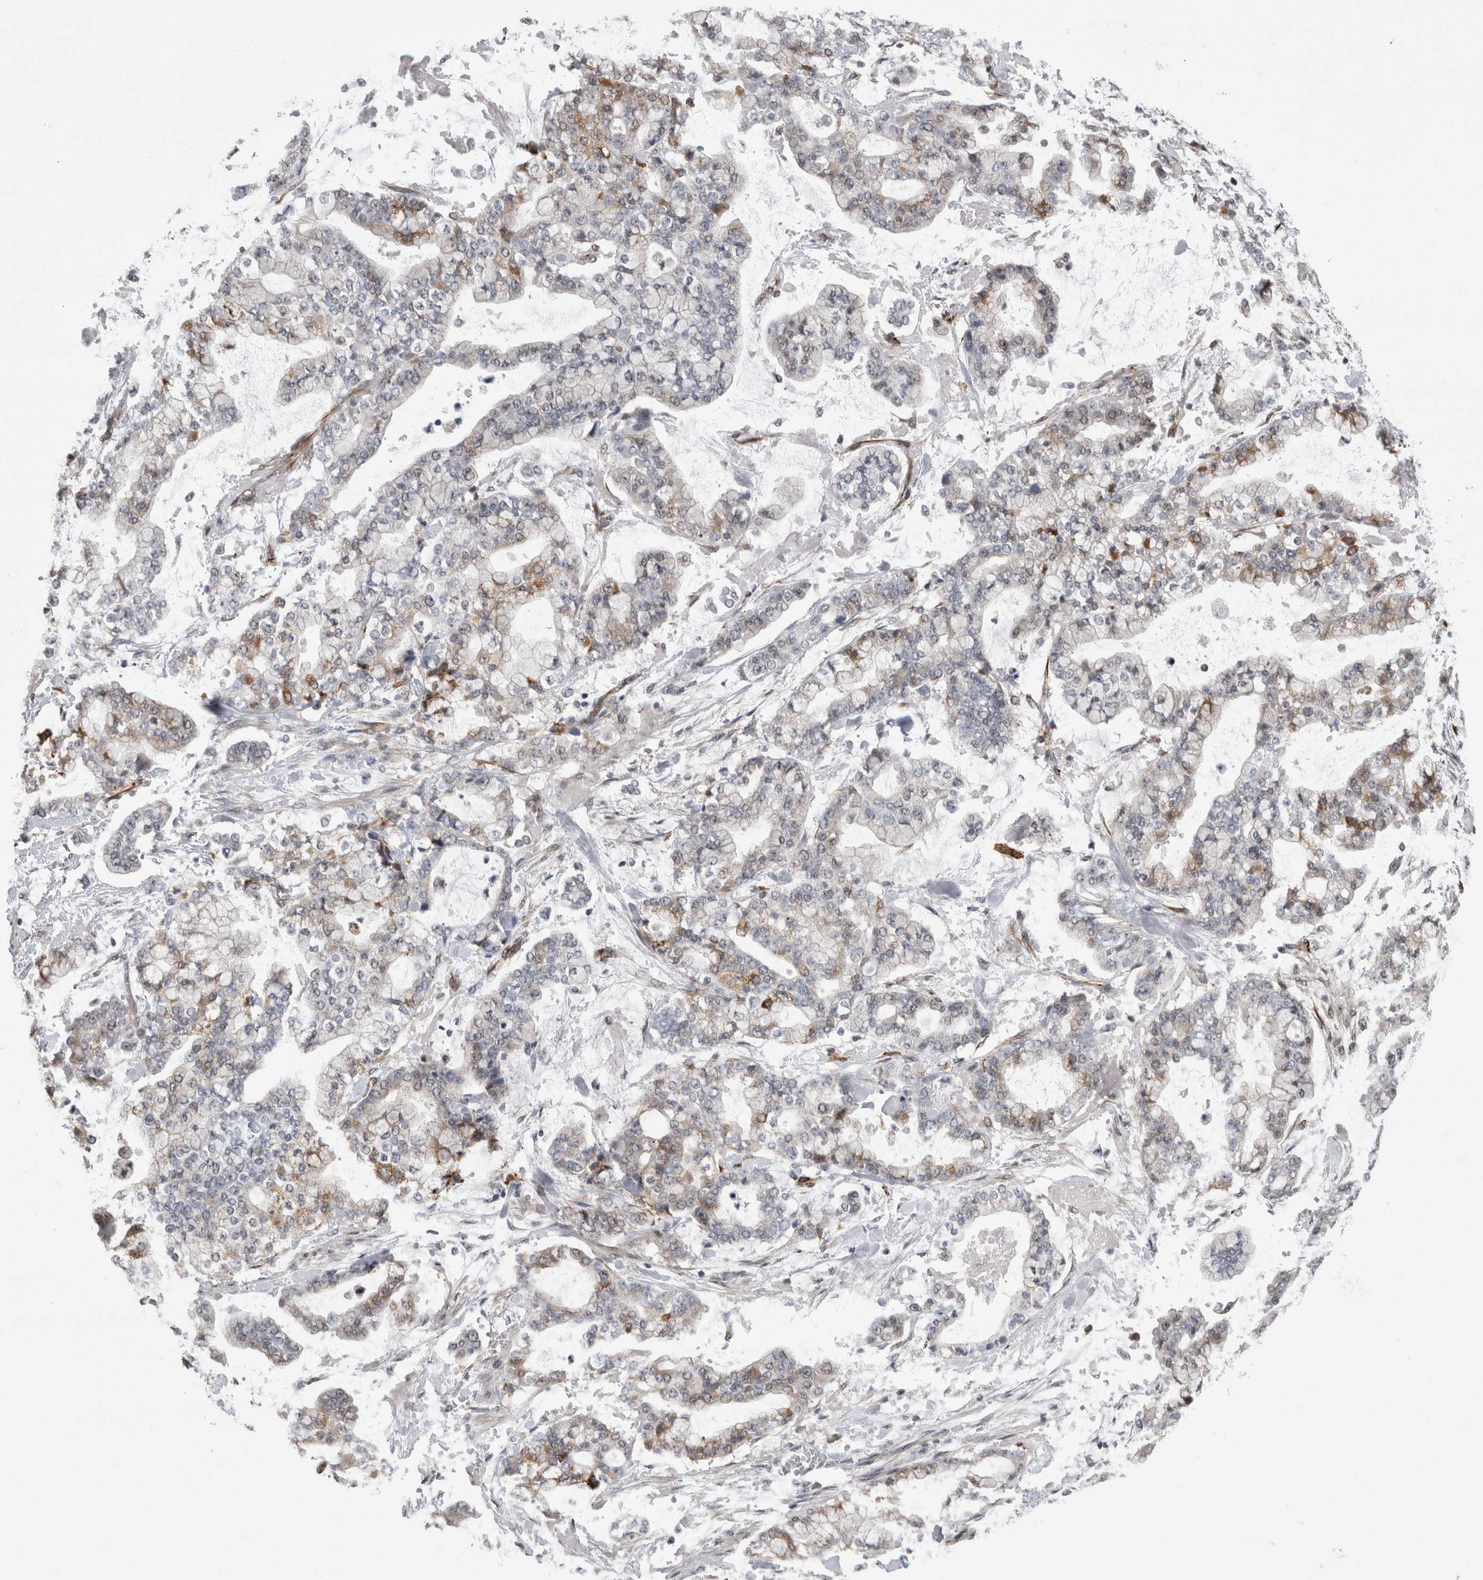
{"staining": {"intensity": "weak", "quantity": "<25%", "location": "cytoplasmic/membranous"}, "tissue": "stomach cancer", "cell_type": "Tumor cells", "image_type": "cancer", "snomed": [{"axis": "morphology", "description": "Normal tissue, NOS"}, {"axis": "morphology", "description": "Adenocarcinoma, NOS"}, {"axis": "topography", "description": "Stomach, upper"}, {"axis": "topography", "description": "Stomach"}], "caption": "The IHC micrograph has no significant staining in tumor cells of stomach cancer (adenocarcinoma) tissue.", "gene": "FAM83H", "patient": {"sex": "male", "age": 76}}